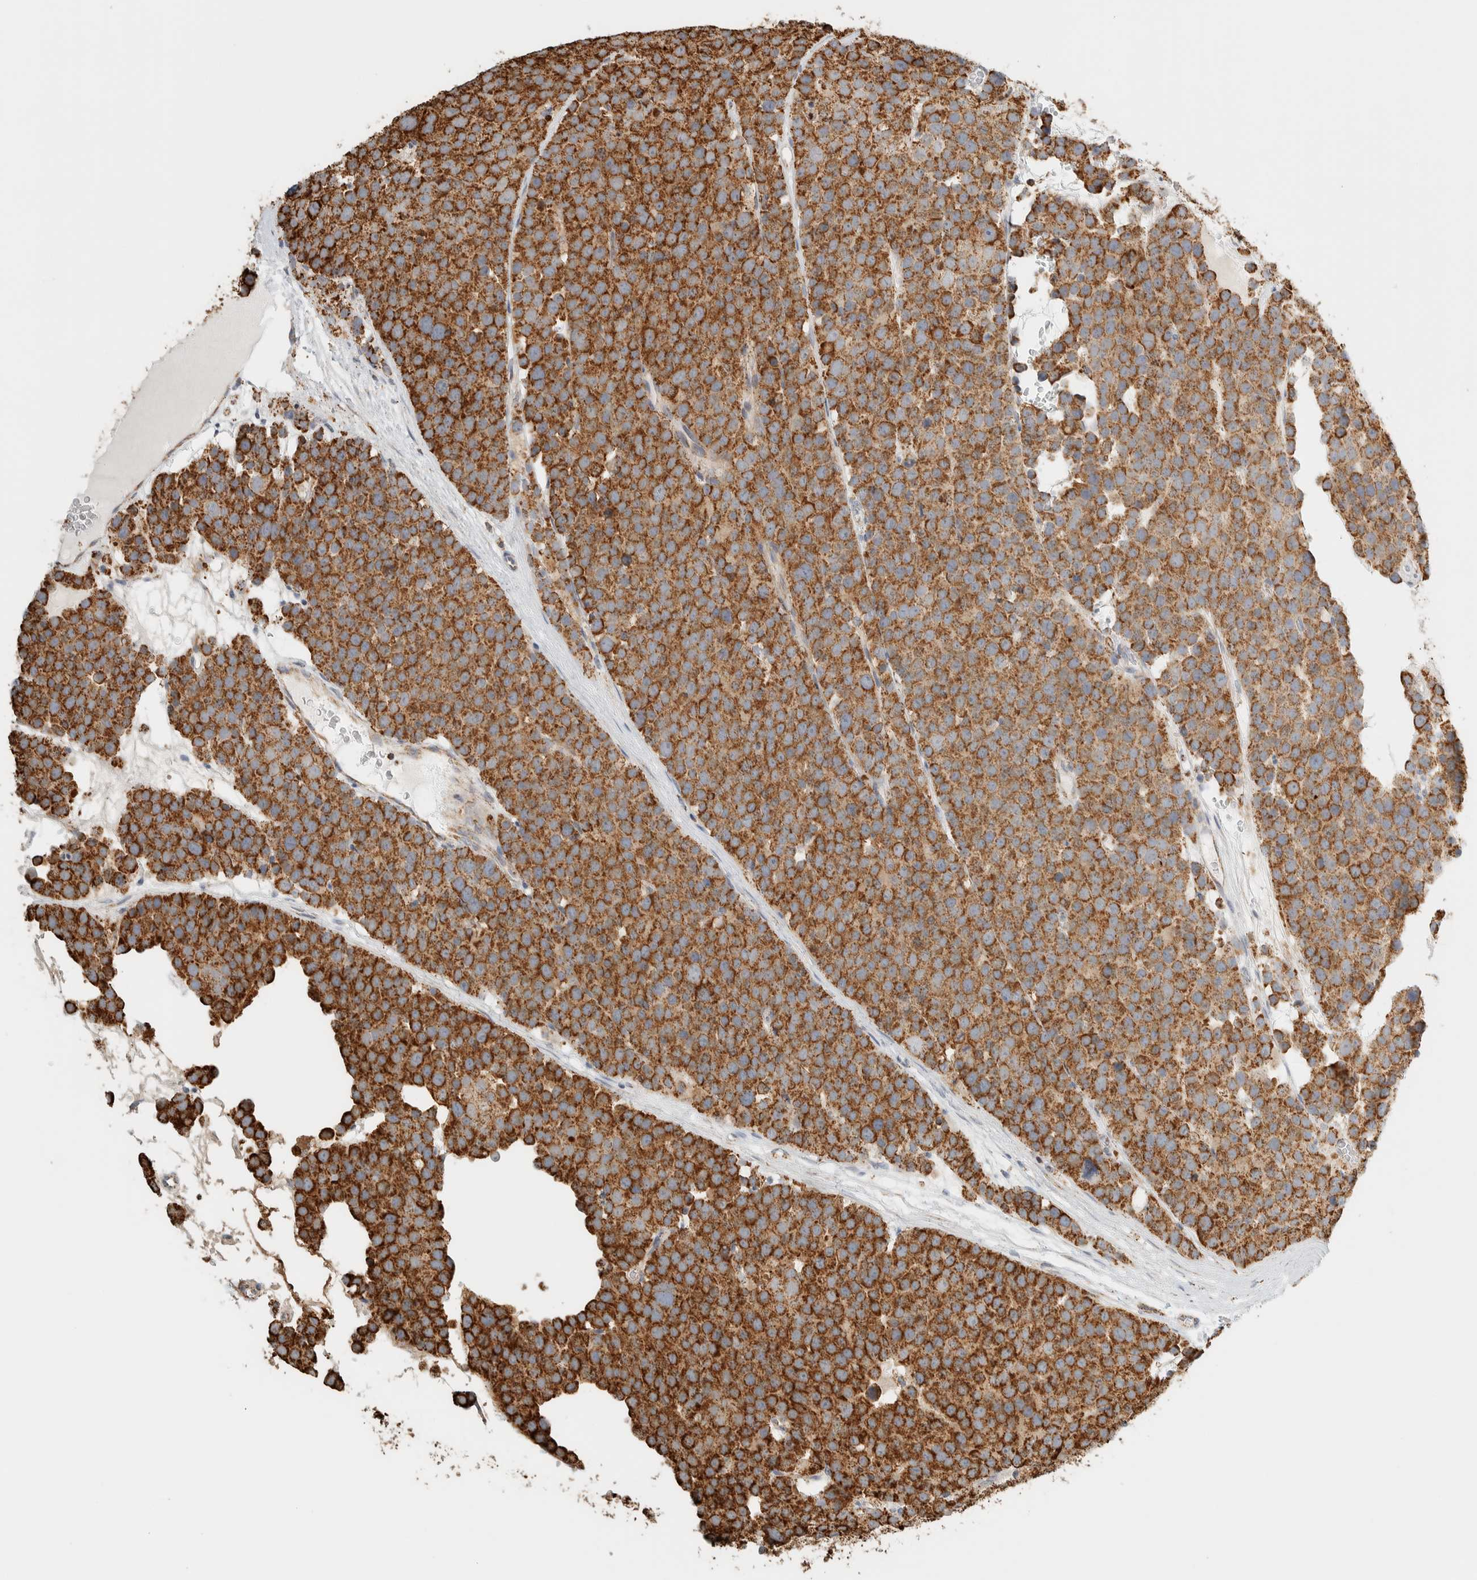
{"staining": {"intensity": "strong", "quantity": ">75%", "location": "cytoplasmic/membranous"}, "tissue": "testis cancer", "cell_type": "Tumor cells", "image_type": "cancer", "snomed": [{"axis": "morphology", "description": "Seminoma, NOS"}, {"axis": "topography", "description": "Testis"}], "caption": "Immunohistochemistry (IHC) (DAB) staining of testis cancer (seminoma) exhibits strong cytoplasmic/membranous protein positivity in about >75% of tumor cells.", "gene": "ZNF454", "patient": {"sex": "male", "age": 71}}